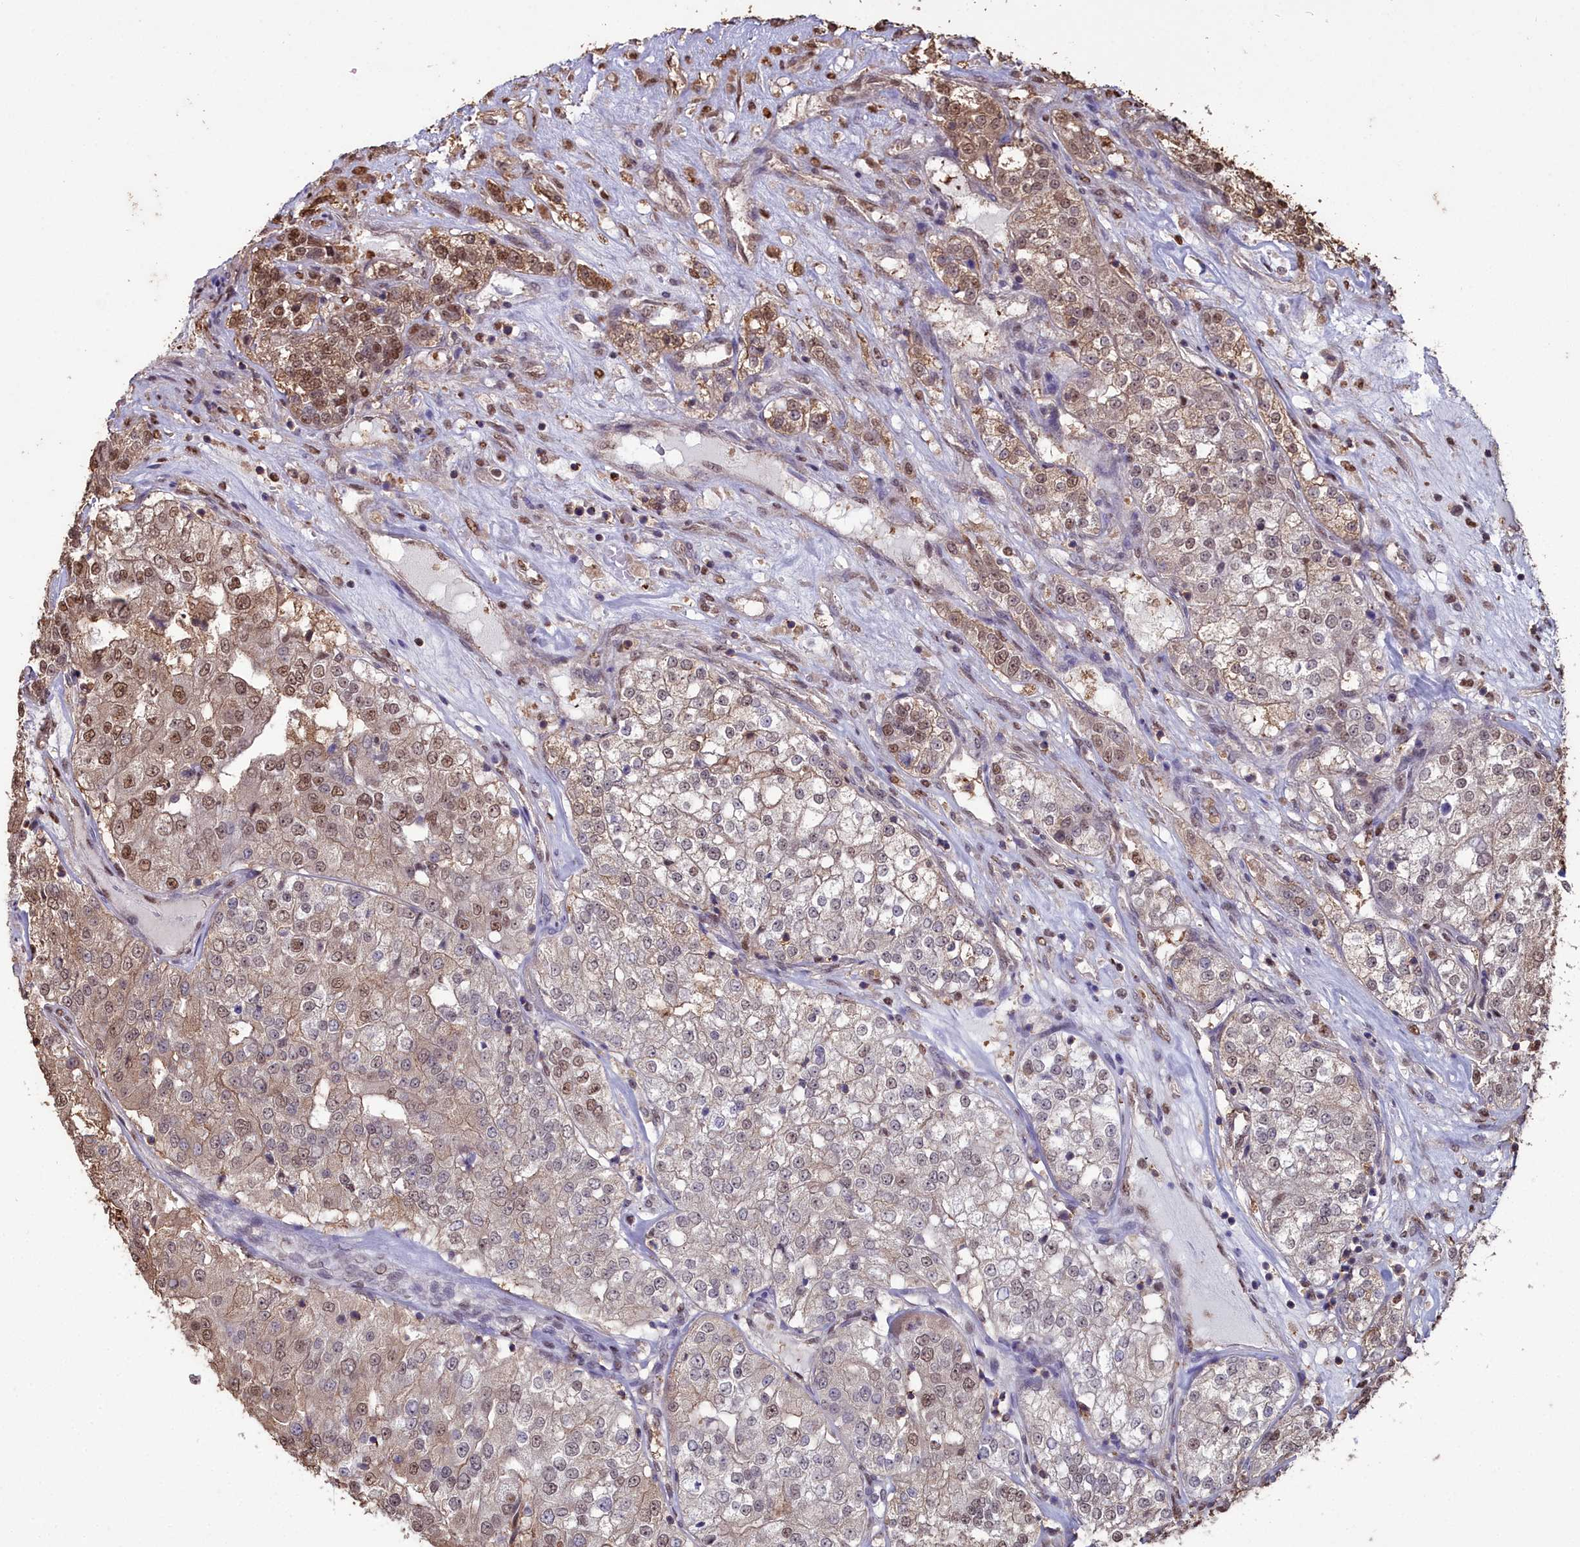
{"staining": {"intensity": "moderate", "quantity": ">75%", "location": "cytoplasmic/membranous,nuclear"}, "tissue": "renal cancer", "cell_type": "Tumor cells", "image_type": "cancer", "snomed": [{"axis": "morphology", "description": "Adenocarcinoma, NOS"}, {"axis": "topography", "description": "Kidney"}], "caption": "Renal adenocarcinoma stained for a protein (brown) shows moderate cytoplasmic/membranous and nuclear positive positivity in approximately >75% of tumor cells.", "gene": "GAPDH", "patient": {"sex": "female", "age": 63}}